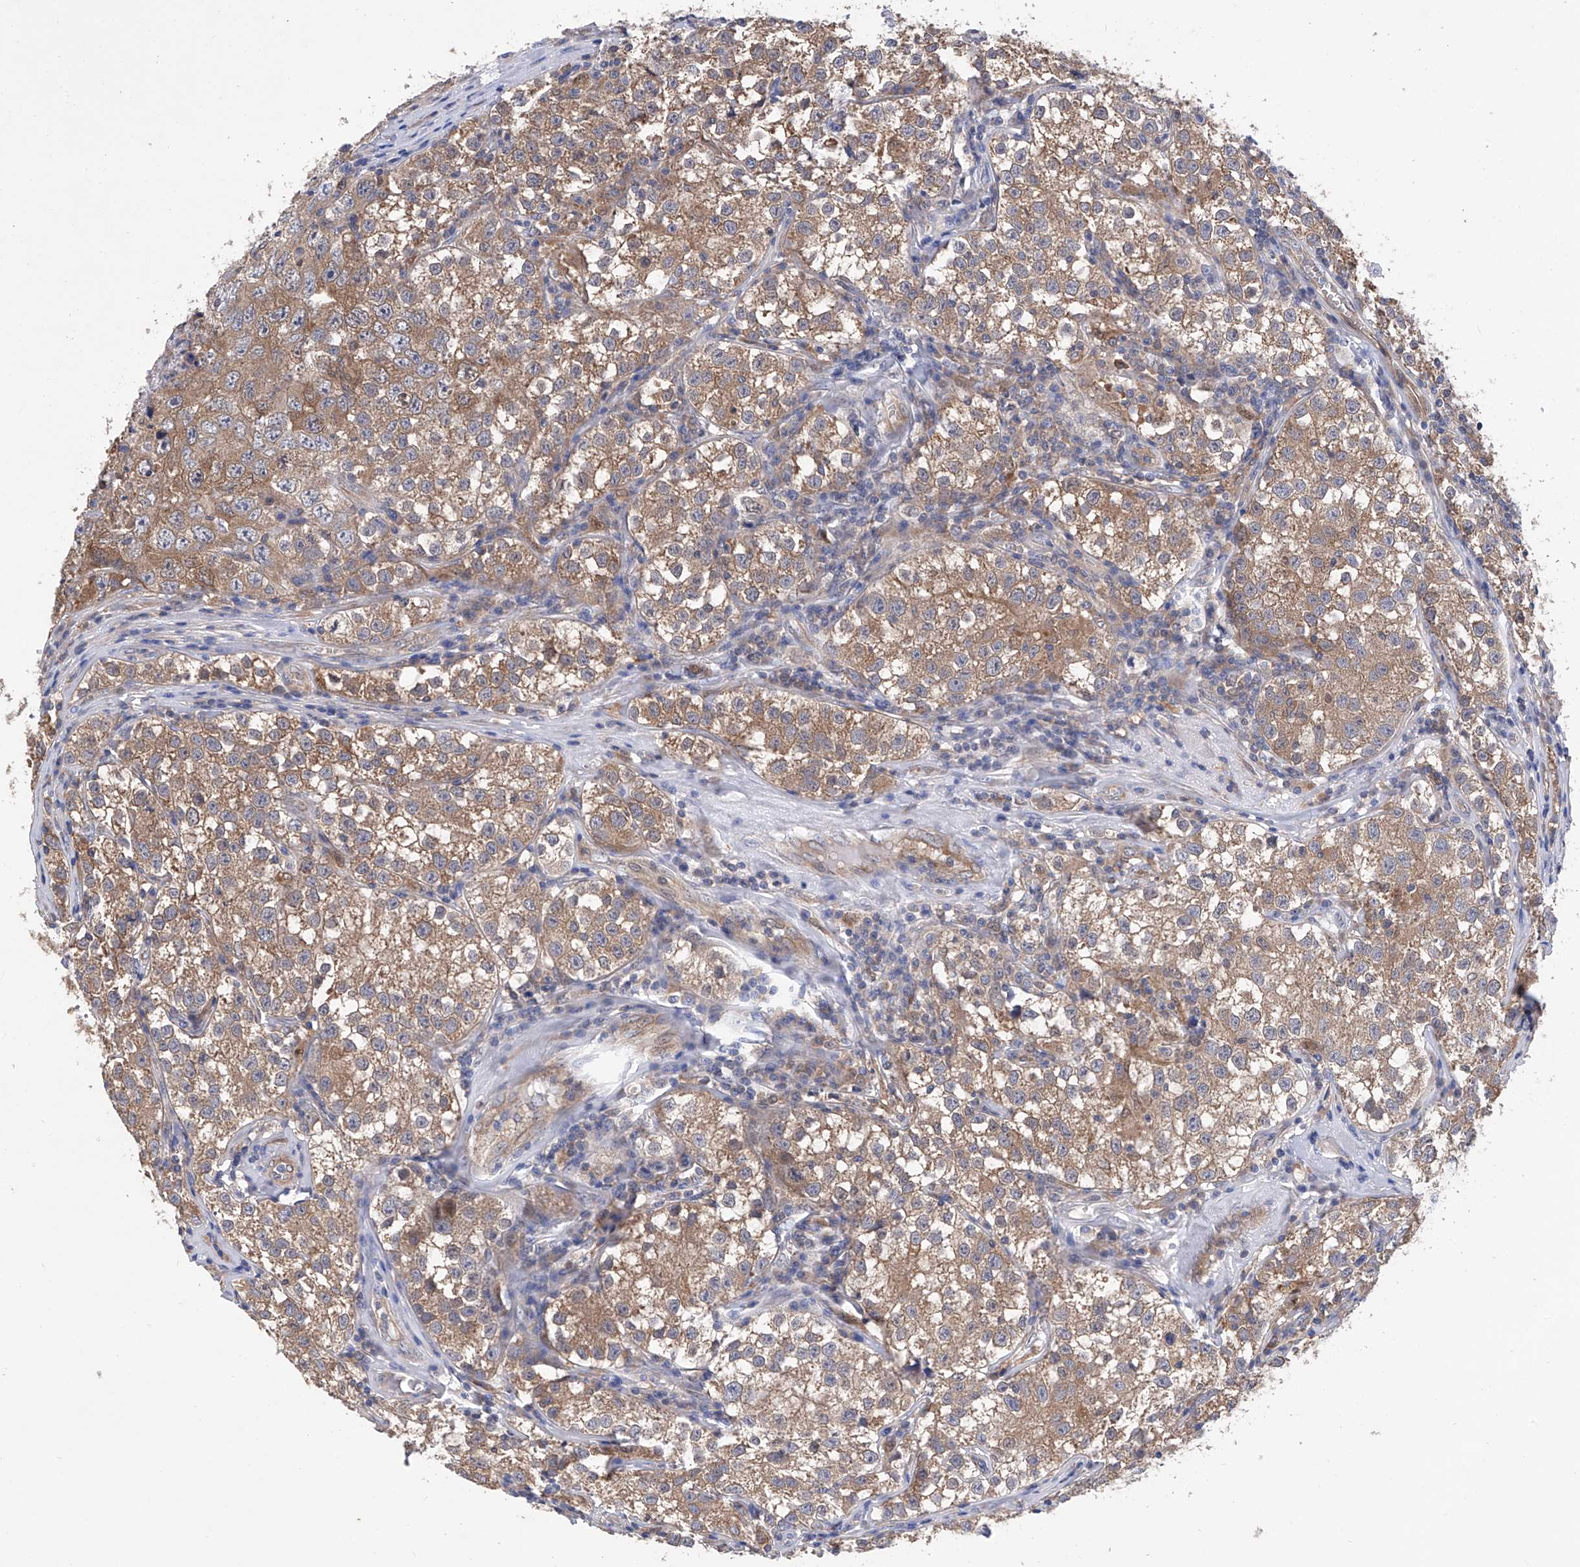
{"staining": {"intensity": "moderate", "quantity": ">75%", "location": "cytoplasmic/membranous"}, "tissue": "testis cancer", "cell_type": "Tumor cells", "image_type": "cancer", "snomed": [{"axis": "morphology", "description": "Seminoma, NOS"}, {"axis": "morphology", "description": "Carcinoma, Embryonal, NOS"}, {"axis": "topography", "description": "Testis"}], "caption": "Seminoma (testis) stained for a protein (brown) demonstrates moderate cytoplasmic/membranous positive expression in approximately >75% of tumor cells.", "gene": "SPATA20", "patient": {"sex": "male", "age": 43}}